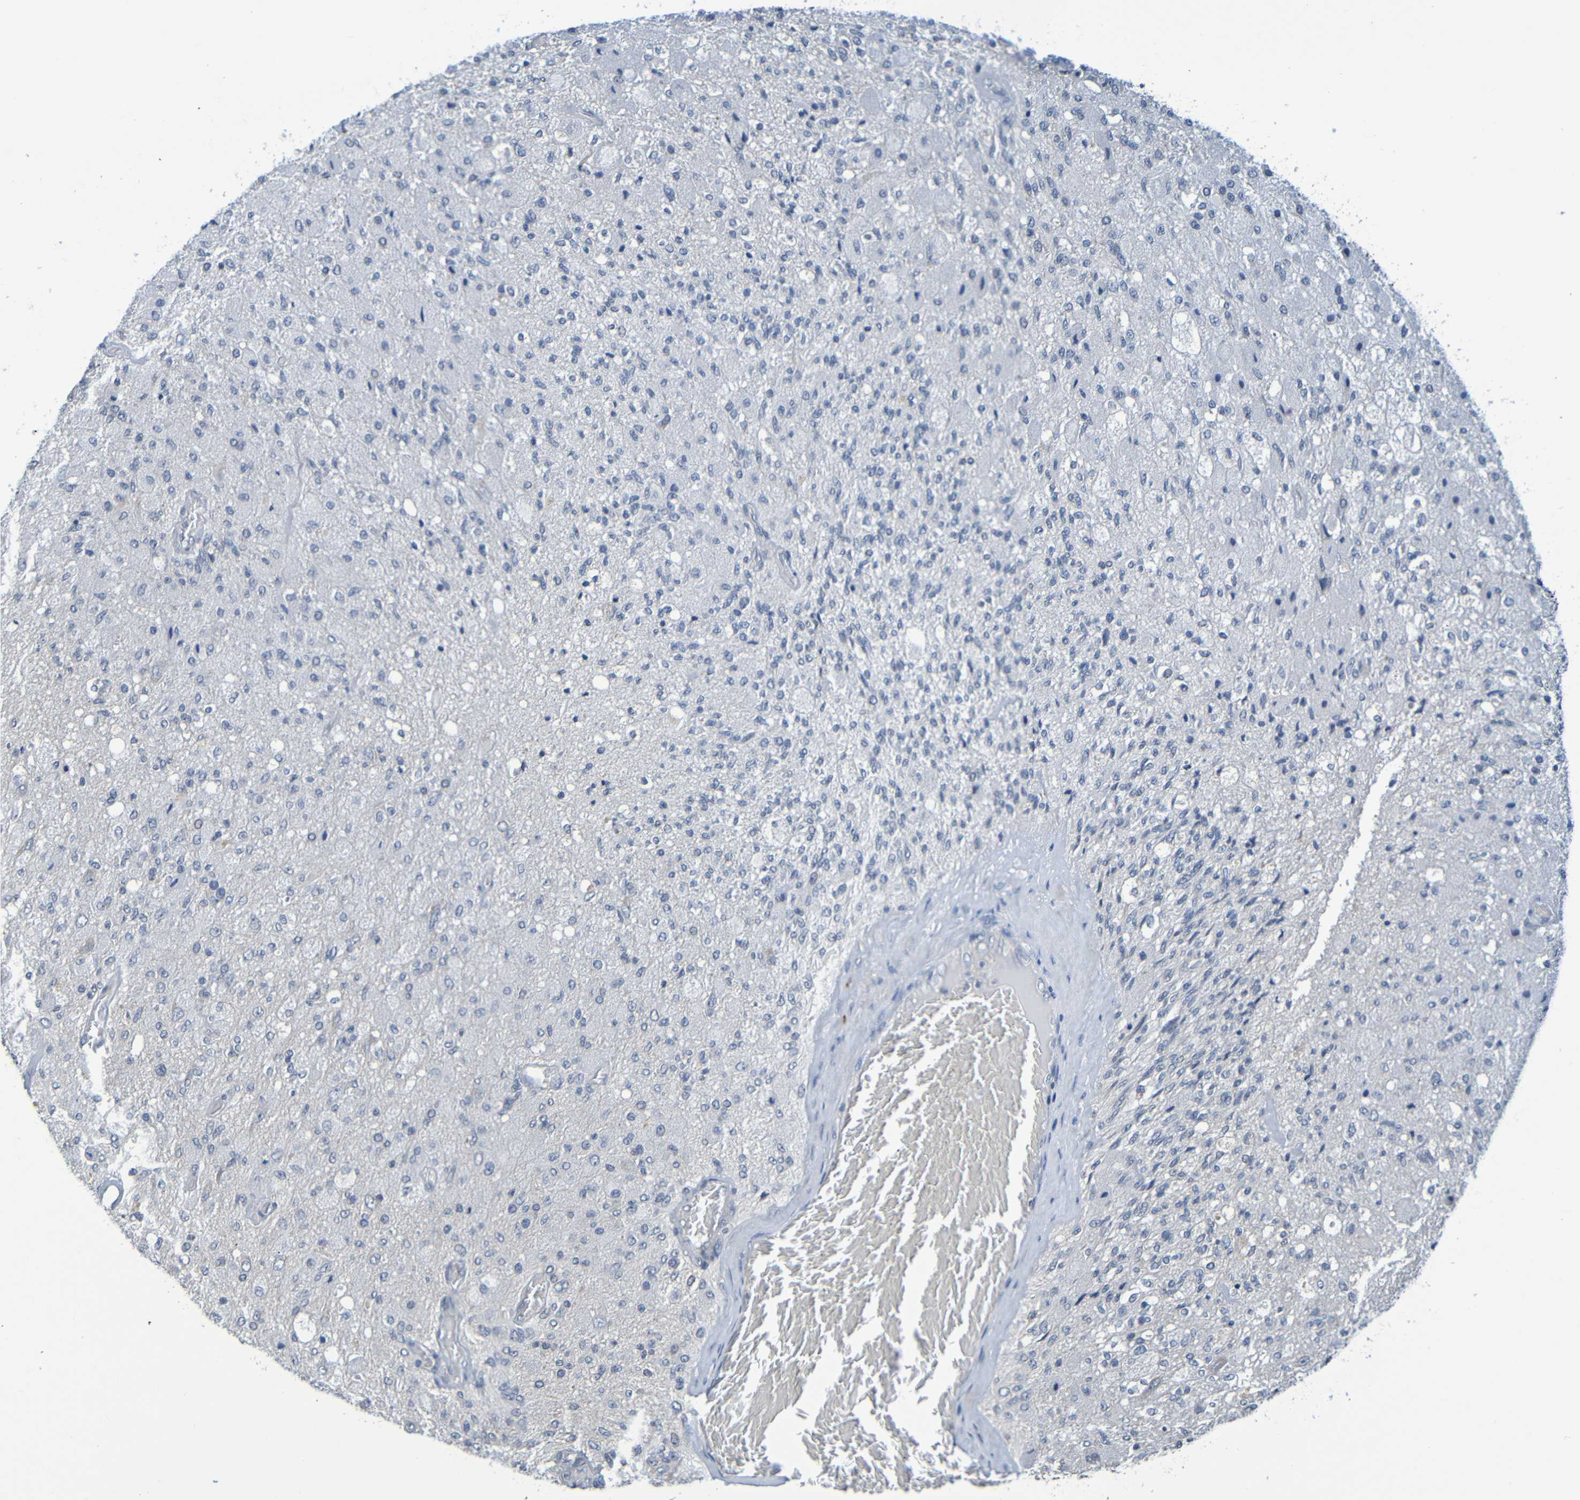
{"staining": {"intensity": "negative", "quantity": "none", "location": "none"}, "tissue": "glioma", "cell_type": "Tumor cells", "image_type": "cancer", "snomed": [{"axis": "morphology", "description": "Normal tissue, NOS"}, {"axis": "morphology", "description": "Glioma, malignant, High grade"}, {"axis": "topography", "description": "Cerebral cortex"}], "caption": "The histopathology image shows no staining of tumor cells in glioma.", "gene": "C3AR1", "patient": {"sex": "male", "age": 77}}